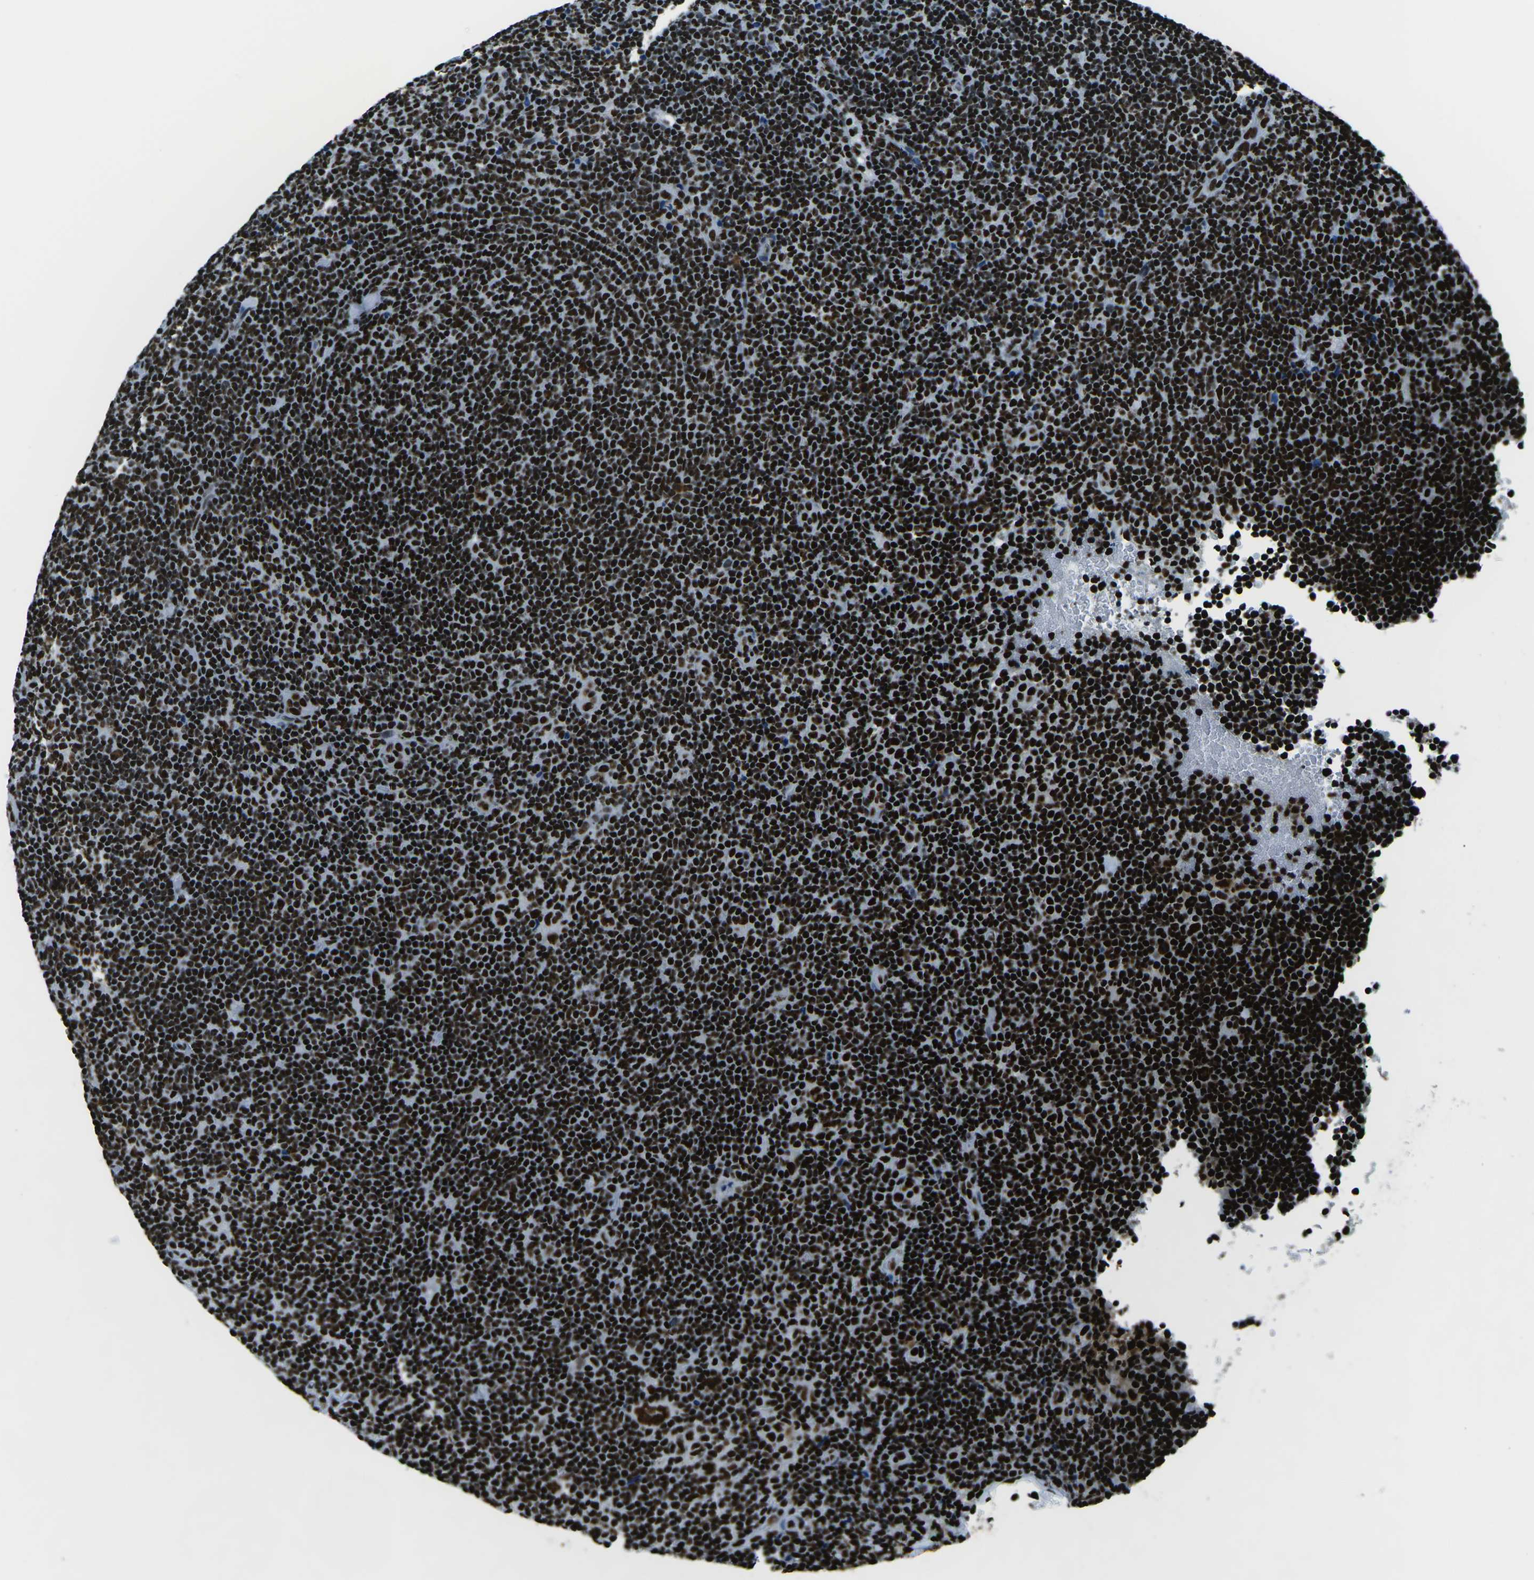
{"staining": {"intensity": "strong", "quantity": ">75%", "location": "nuclear"}, "tissue": "lymphoma", "cell_type": "Tumor cells", "image_type": "cancer", "snomed": [{"axis": "morphology", "description": "Hodgkin's disease, NOS"}, {"axis": "topography", "description": "Lymph node"}], "caption": "Immunohistochemistry histopathology image of neoplastic tissue: Hodgkin's disease stained using IHC reveals high levels of strong protein expression localized specifically in the nuclear of tumor cells, appearing as a nuclear brown color.", "gene": "HNRNPL", "patient": {"sex": "female", "age": 57}}